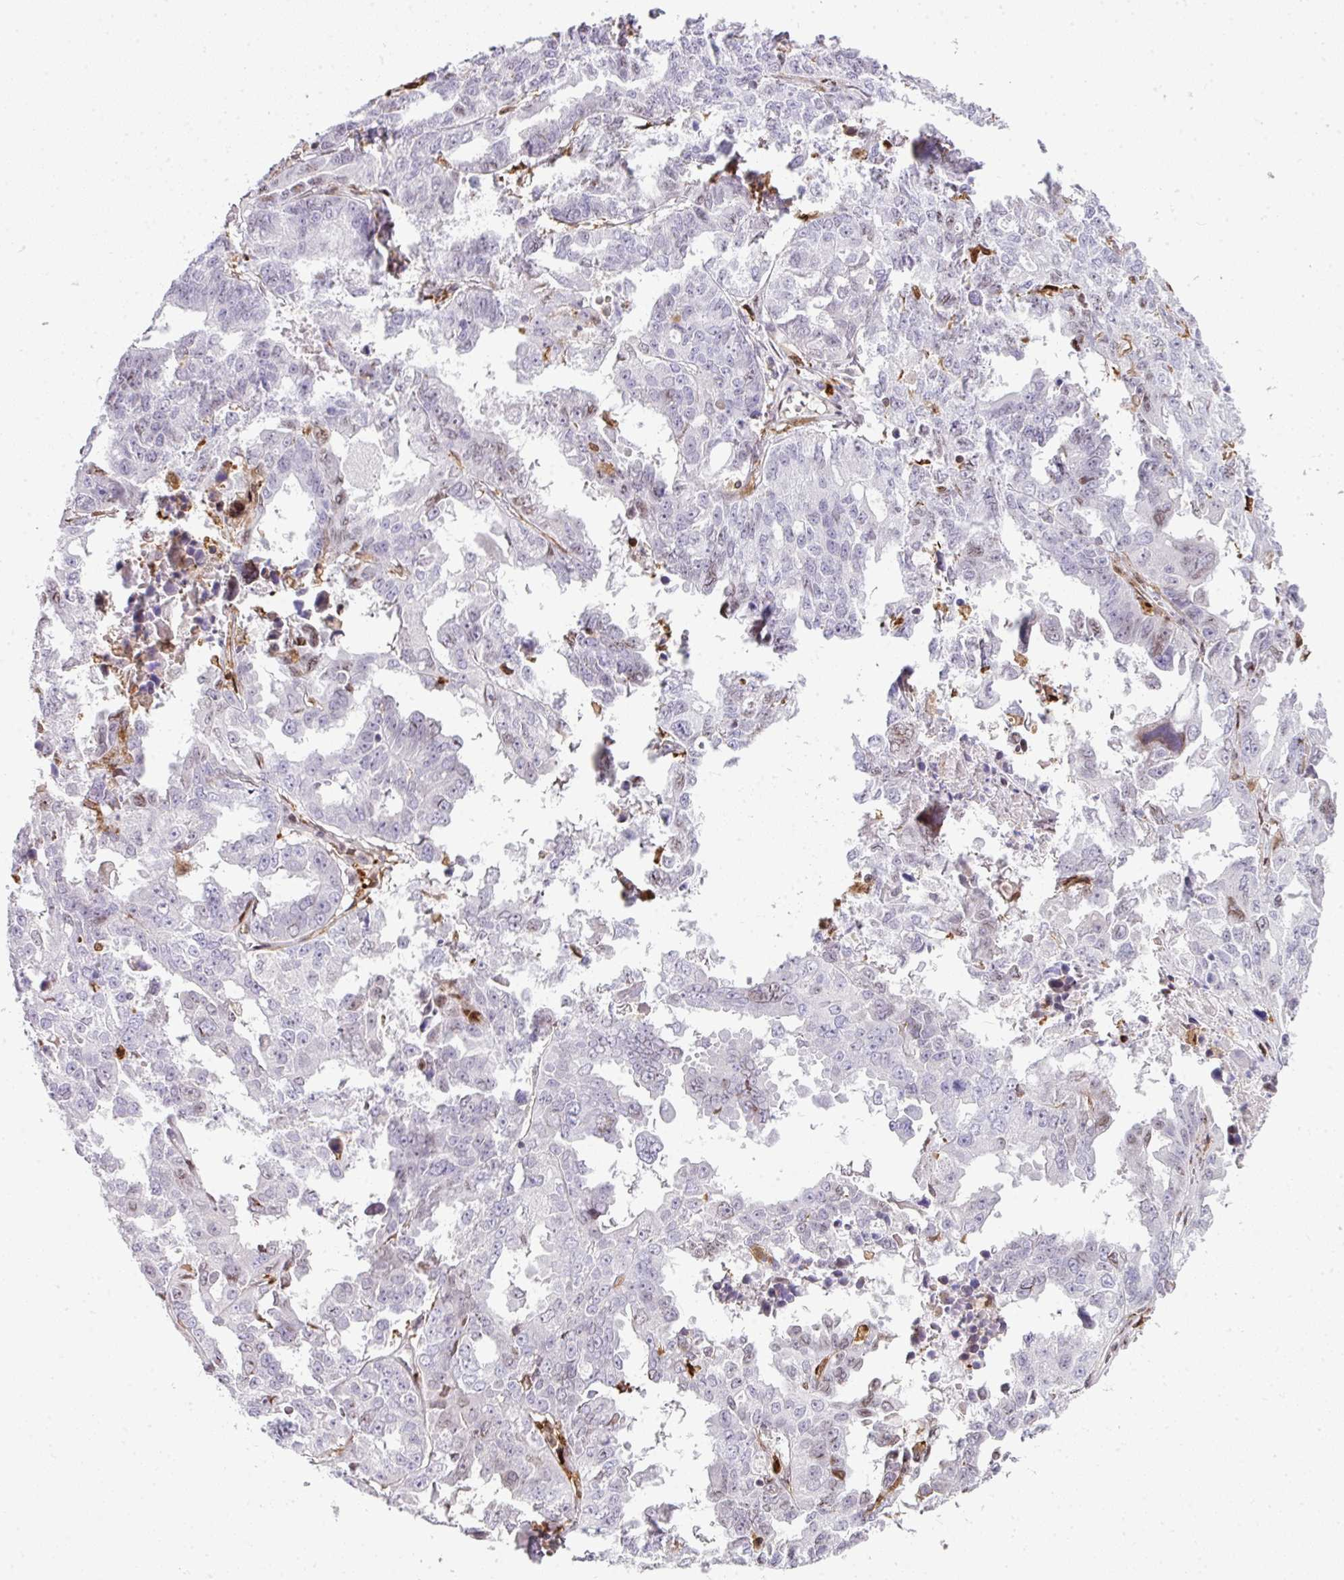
{"staining": {"intensity": "negative", "quantity": "none", "location": "none"}, "tissue": "ovarian cancer", "cell_type": "Tumor cells", "image_type": "cancer", "snomed": [{"axis": "morphology", "description": "Adenocarcinoma, NOS"}, {"axis": "morphology", "description": "Carcinoma, endometroid"}, {"axis": "topography", "description": "Ovary"}], "caption": "This is a micrograph of immunohistochemistry staining of ovarian cancer (adenocarcinoma), which shows no staining in tumor cells.", "gene": "PLK1", "patient": {"sex": "female", "age": 72}}